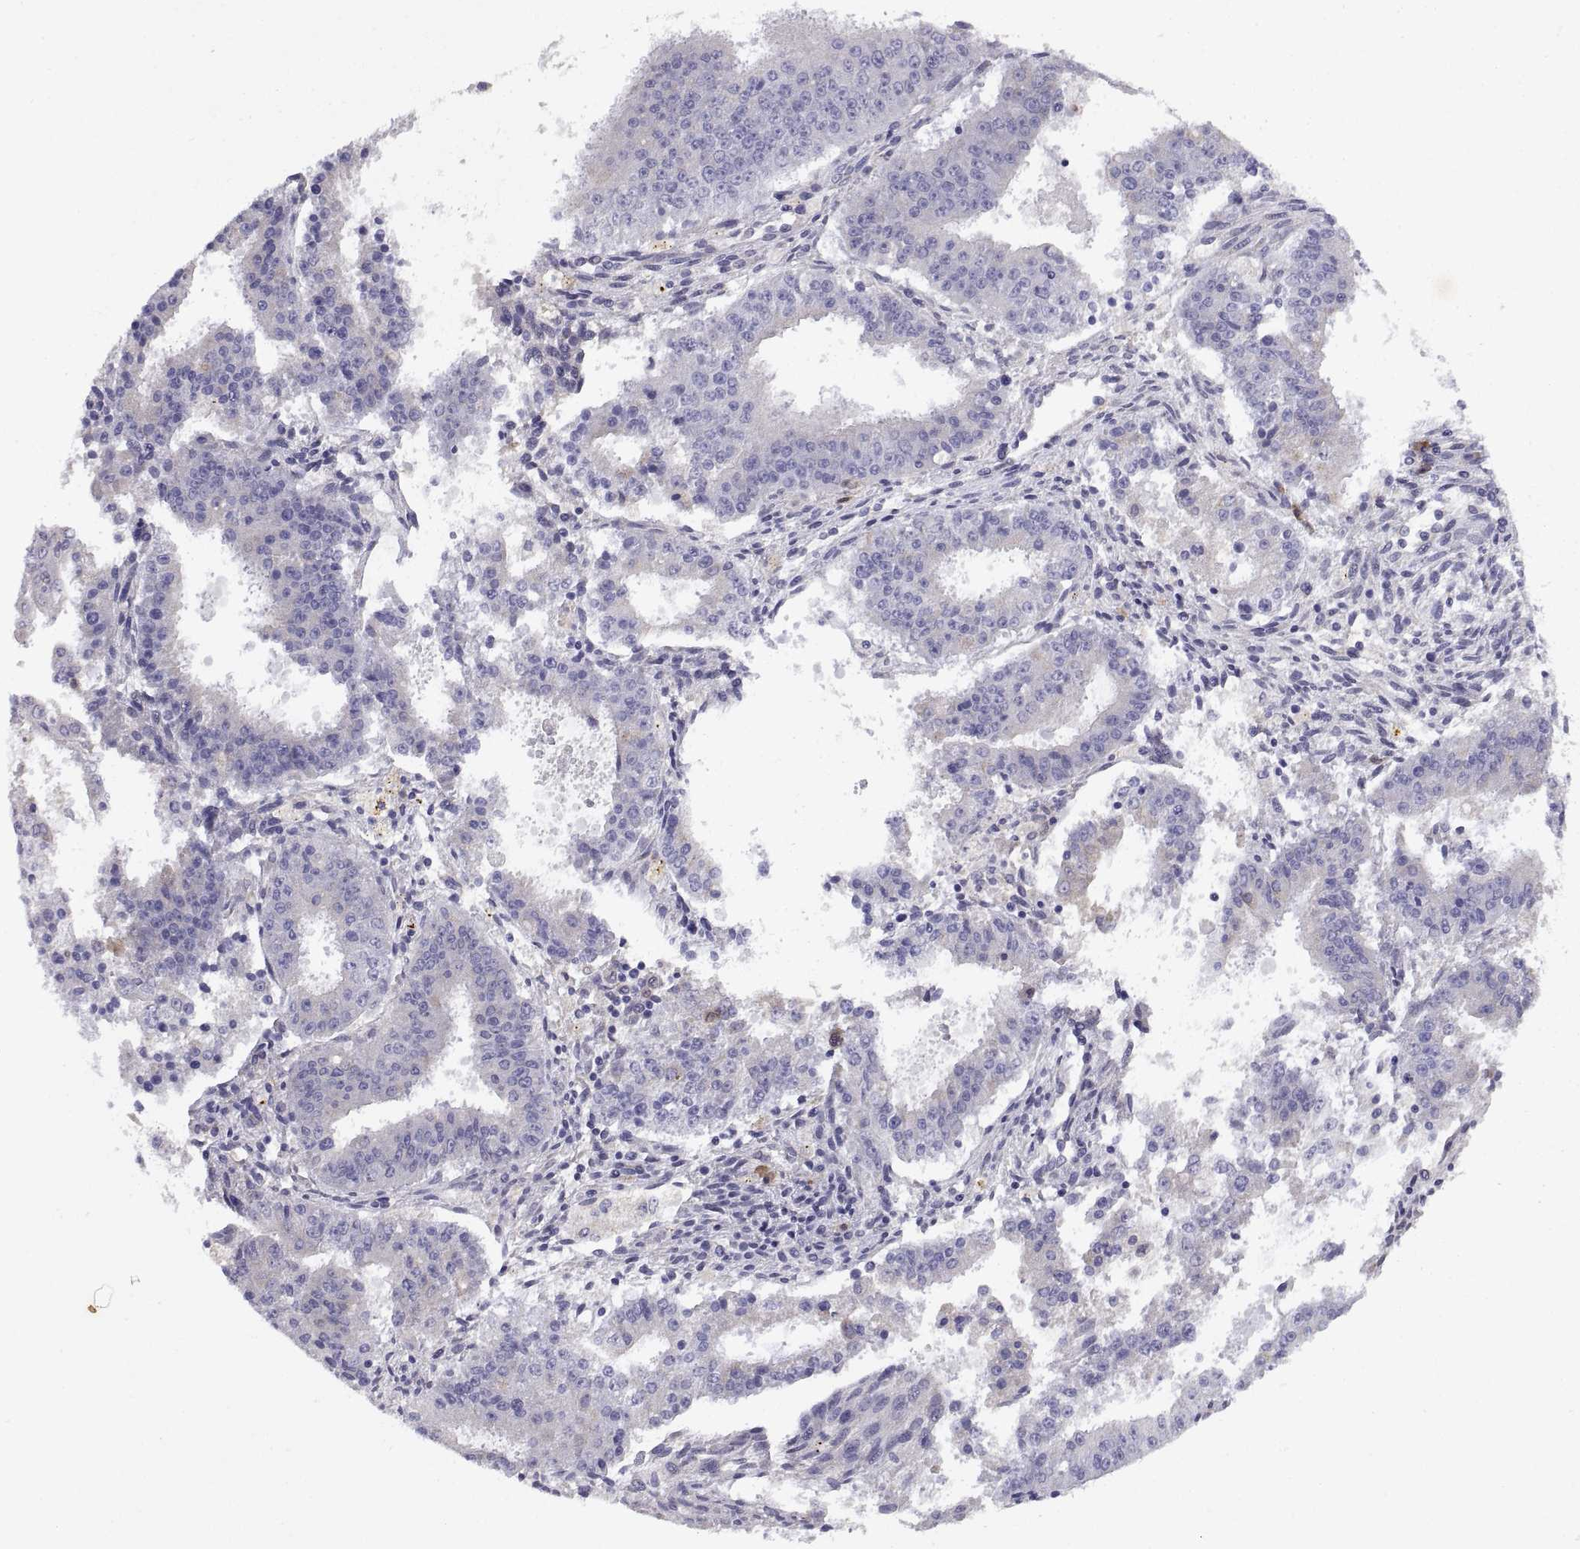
{"staining": {"intensity": "negative", "quantity": "none", "location": "none"}, "tissue": "ovarian cancer", "cell_type": "Tumor cells", "image_type": "cancer", "snomed": [{"axis": "morphology", "description": "Carcinoma, endometroid"}, {"axis": "topography", "description": "Ovary"}], "caption": "An immunohistochemistry (IHC) image of ovarian endometroid carcinoma is shown. There is no staining in tumor cells of ovarian endometroid carcinoma.", "gene": "DOK3", "patient": {"sex": "female", "age": 42}}